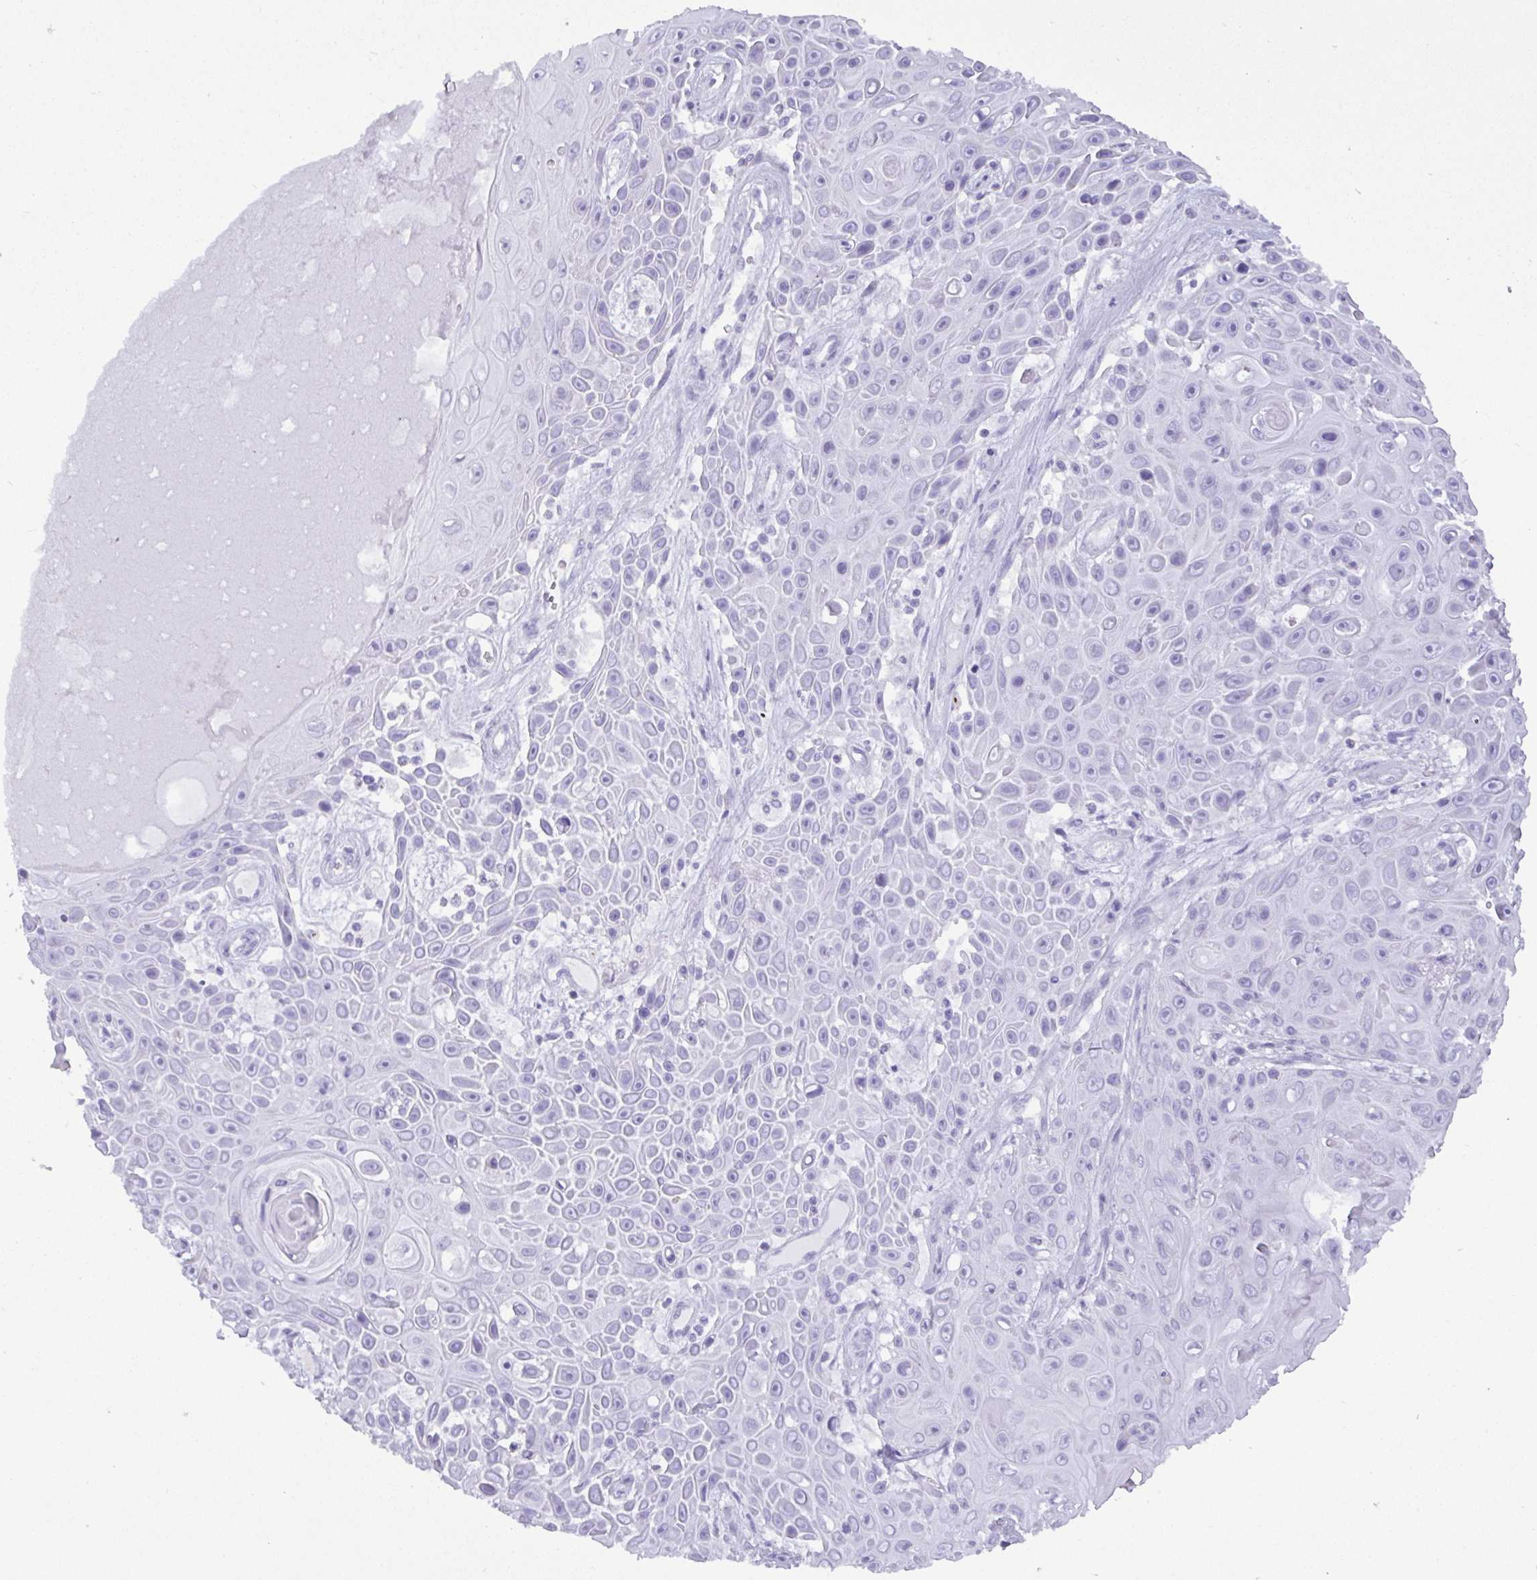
{"staining": {"intensity": "negative", "quantity": "none", "location": "none"}, "tissue": "skin cancer", "cell_type": "Tumor cells", "image_type": "cancer", "snomed": [{"axis": "morphology", "description": "Squamous cell carcinoma, NOS"}, {"axis": "topography", "description": "Skin"}], "caption": "Tumor cells show no significant protein positivity in skin squamous cell carcinoma.", "gene": "C4orf33", "patient": {"sex": "male", "age": 82}}